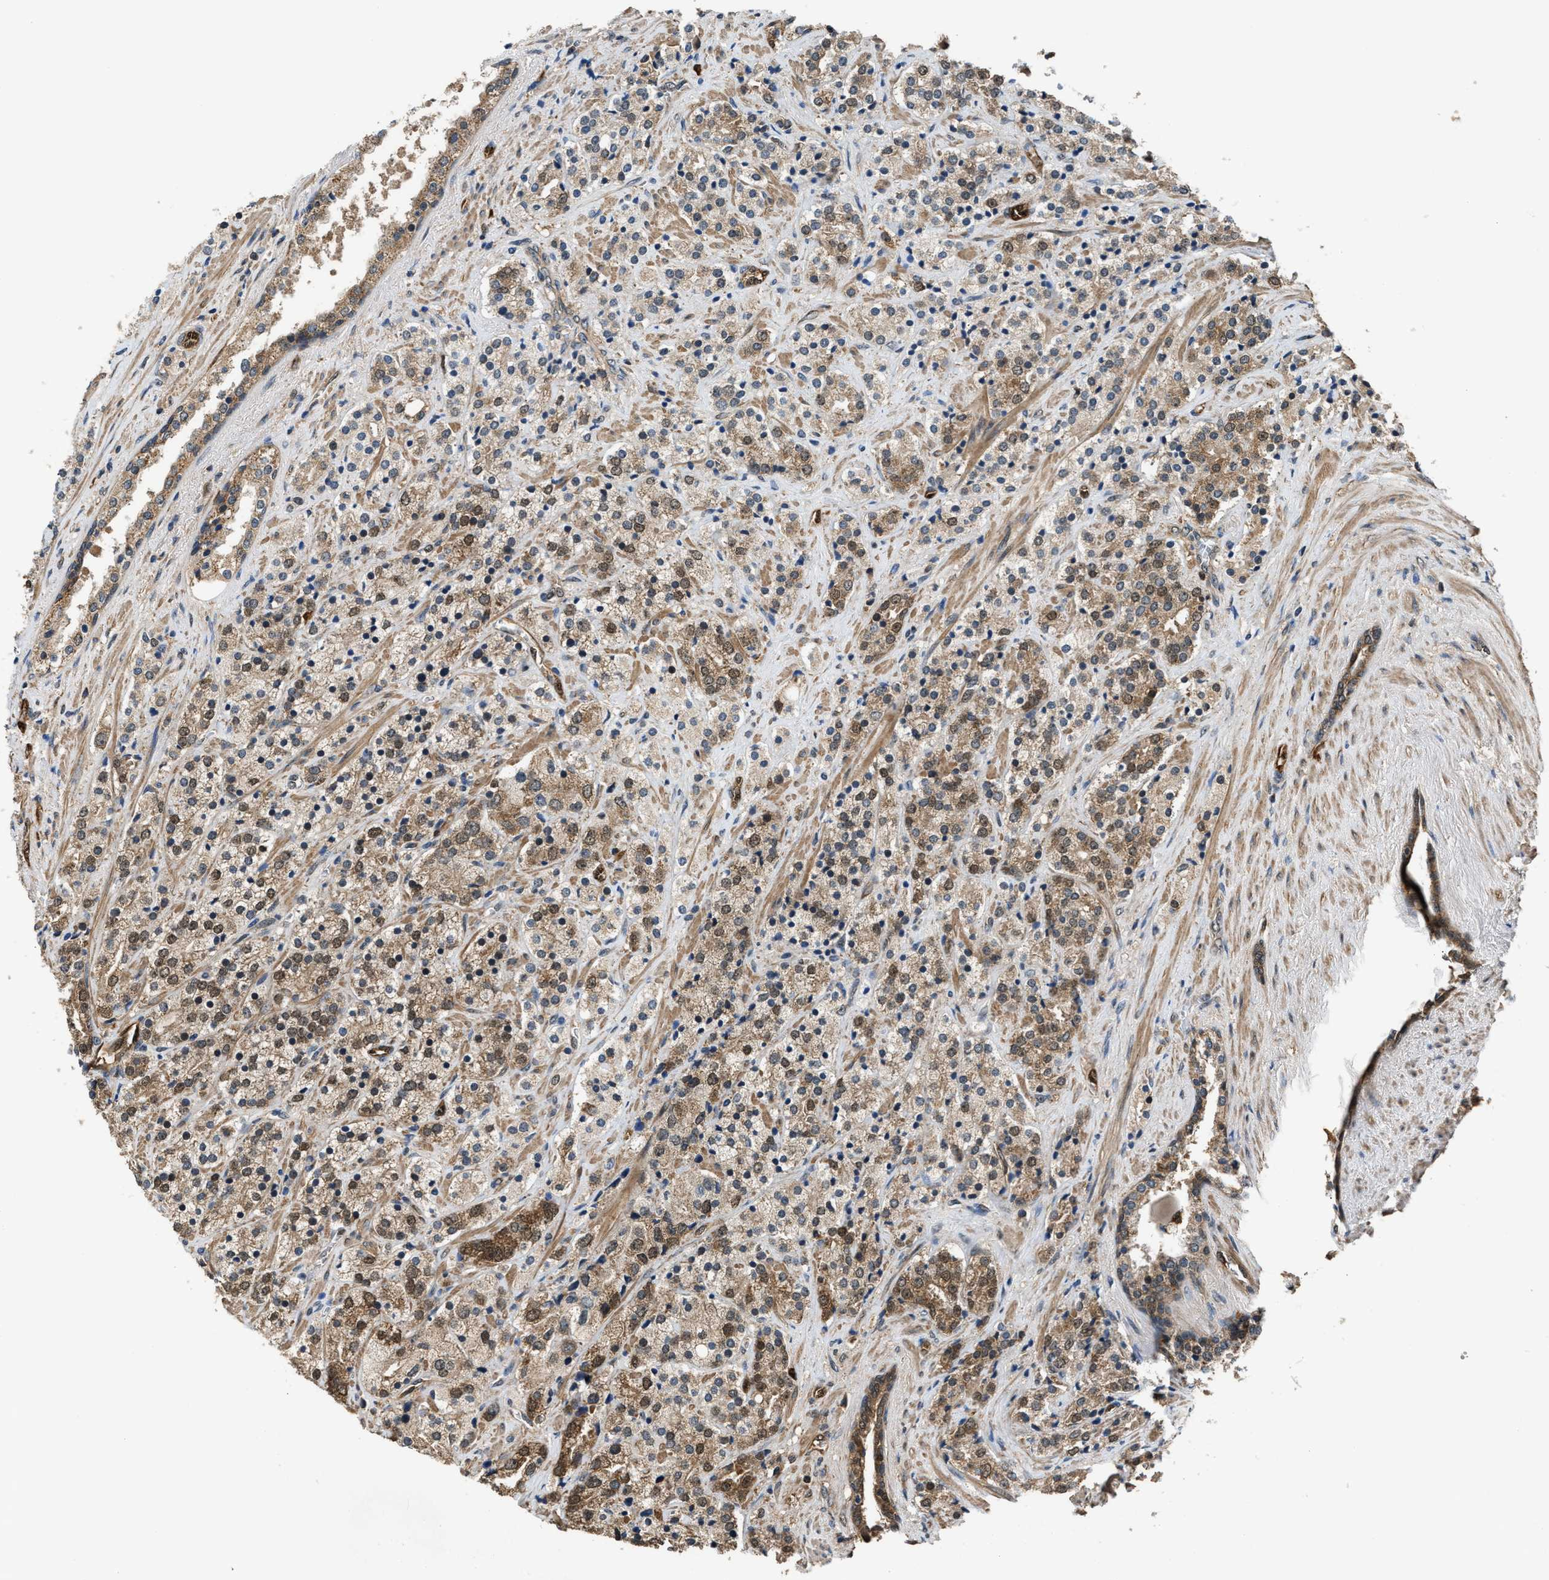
{"staining": {"intensity": "moderate", "quantity": ">75%", "location": "cytoplasmic/membranous,nuclear"}, "tissue": "prostate cancer", "cell_type": "Tumor cells", "image_type": "cancer", "snomed": [{"axis": "morphology", "description": "Adenocarcinoma, High grade"}, {"axis": "topography", "description": "Prostate"}], "caption": "Immunohistochemistry (IHC) (DAB) staining of prostate adenocarcinoma (high-grade) exhibits moderate cytoplasmic/membranous and nuclear protein positivity in approximately >75% of tumor cells. The protein of interest is stained brown, and the nuclei are stained in blue (DAB IHC with brightfield microscopy, high magnification).", "gene": "PPA1", "patient": {"sex": "male", "age": 71}}